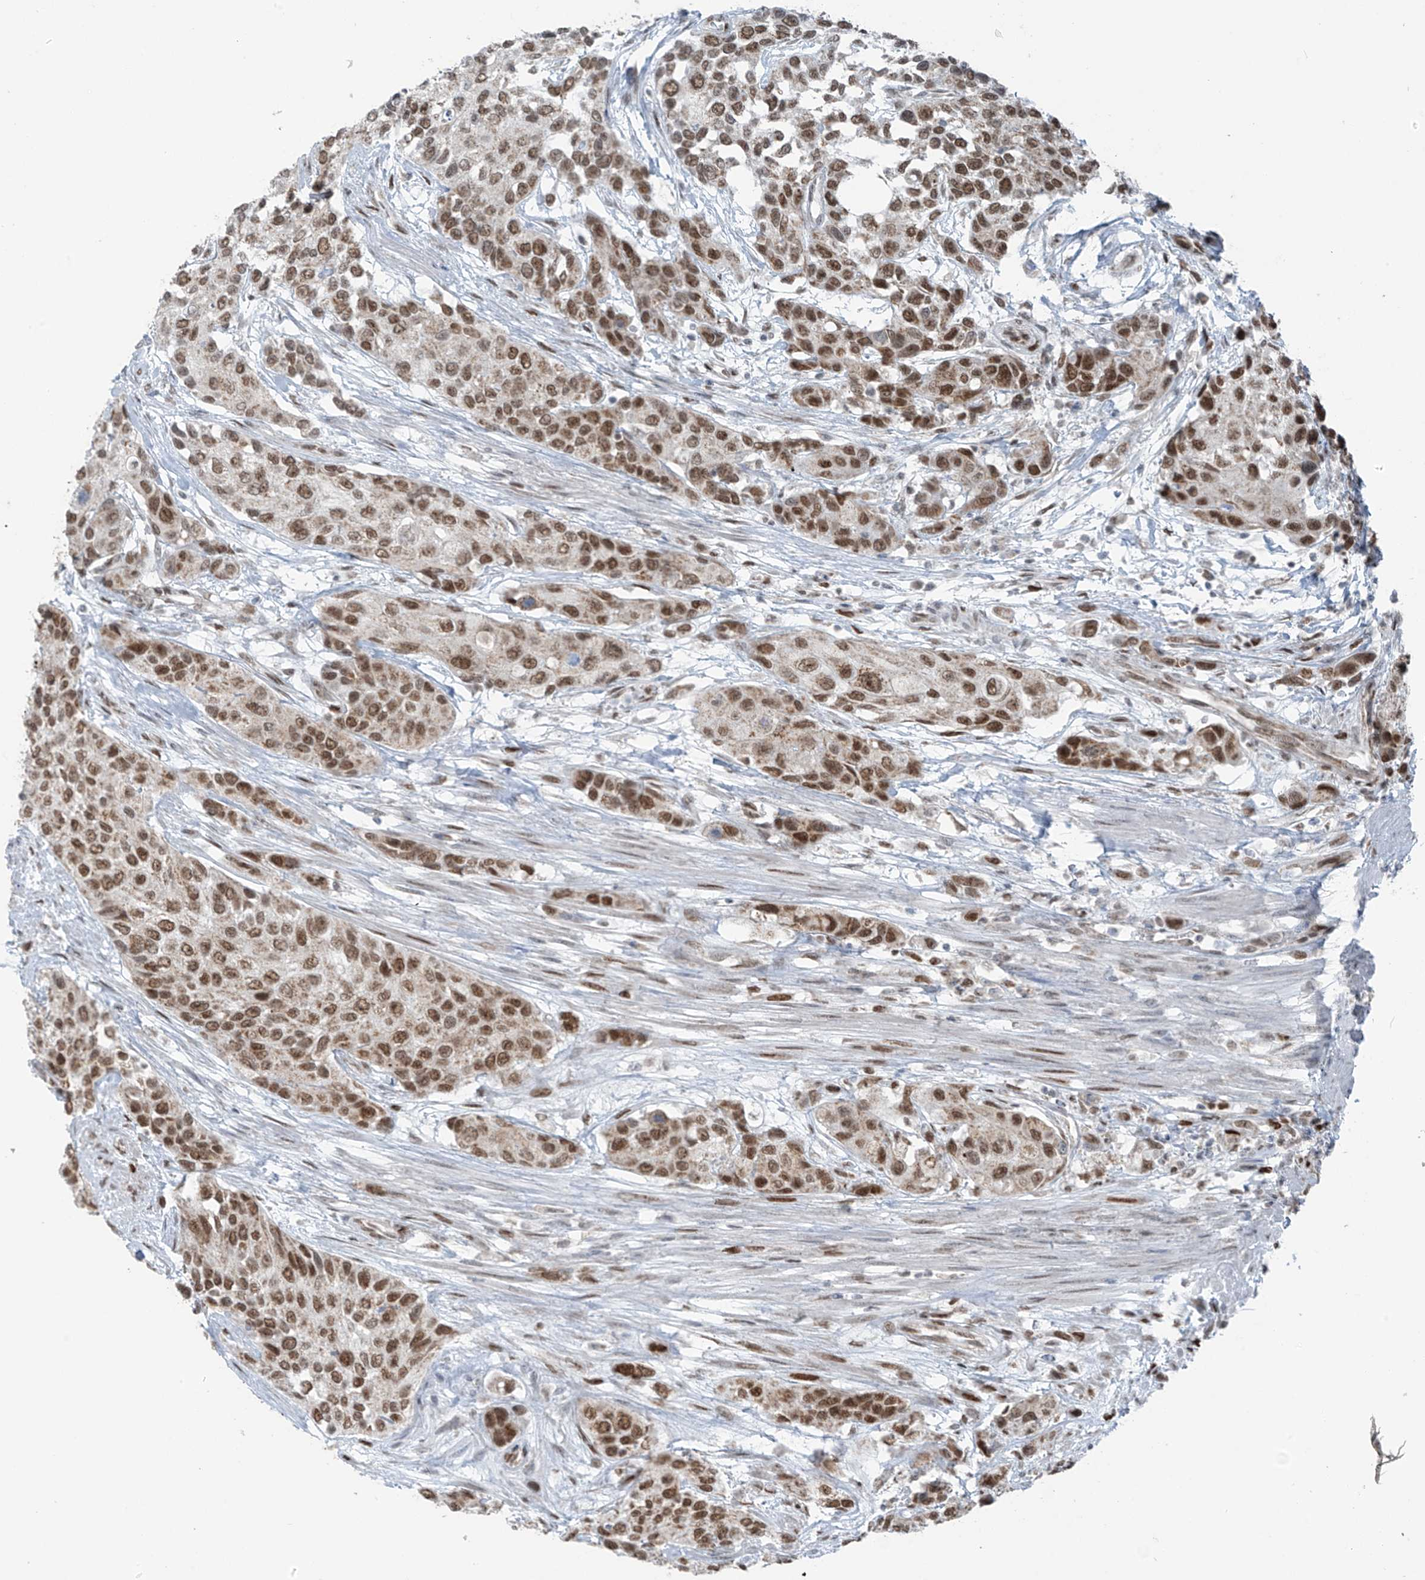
{"staining": {"intensity": "moderate", "quantity": ">75%", "location": "nuclear"}, "tissue": "urothelial cancer", "cell_type": "Tumor cells", "image_type": "cancer", "snomed": [{"axis": "morphology", "description": "Normal tissue, NOS"}, {"axis": "morphology", "description": "Urothelial carcinoma, High grade"}, {"axis": "topography", "description": "Vascular tissue"}, {"axis": "topography", "description": "Urinary bladder"}], "caption": "Approximately >75% of tumor cells in high-grade urothelial carcinoma show moderate nuclear protein positivity as visualized by brown immunohistochemical staining.", "gene": "WRNIP1", "patient": {"sex": "female", "age": 56}}